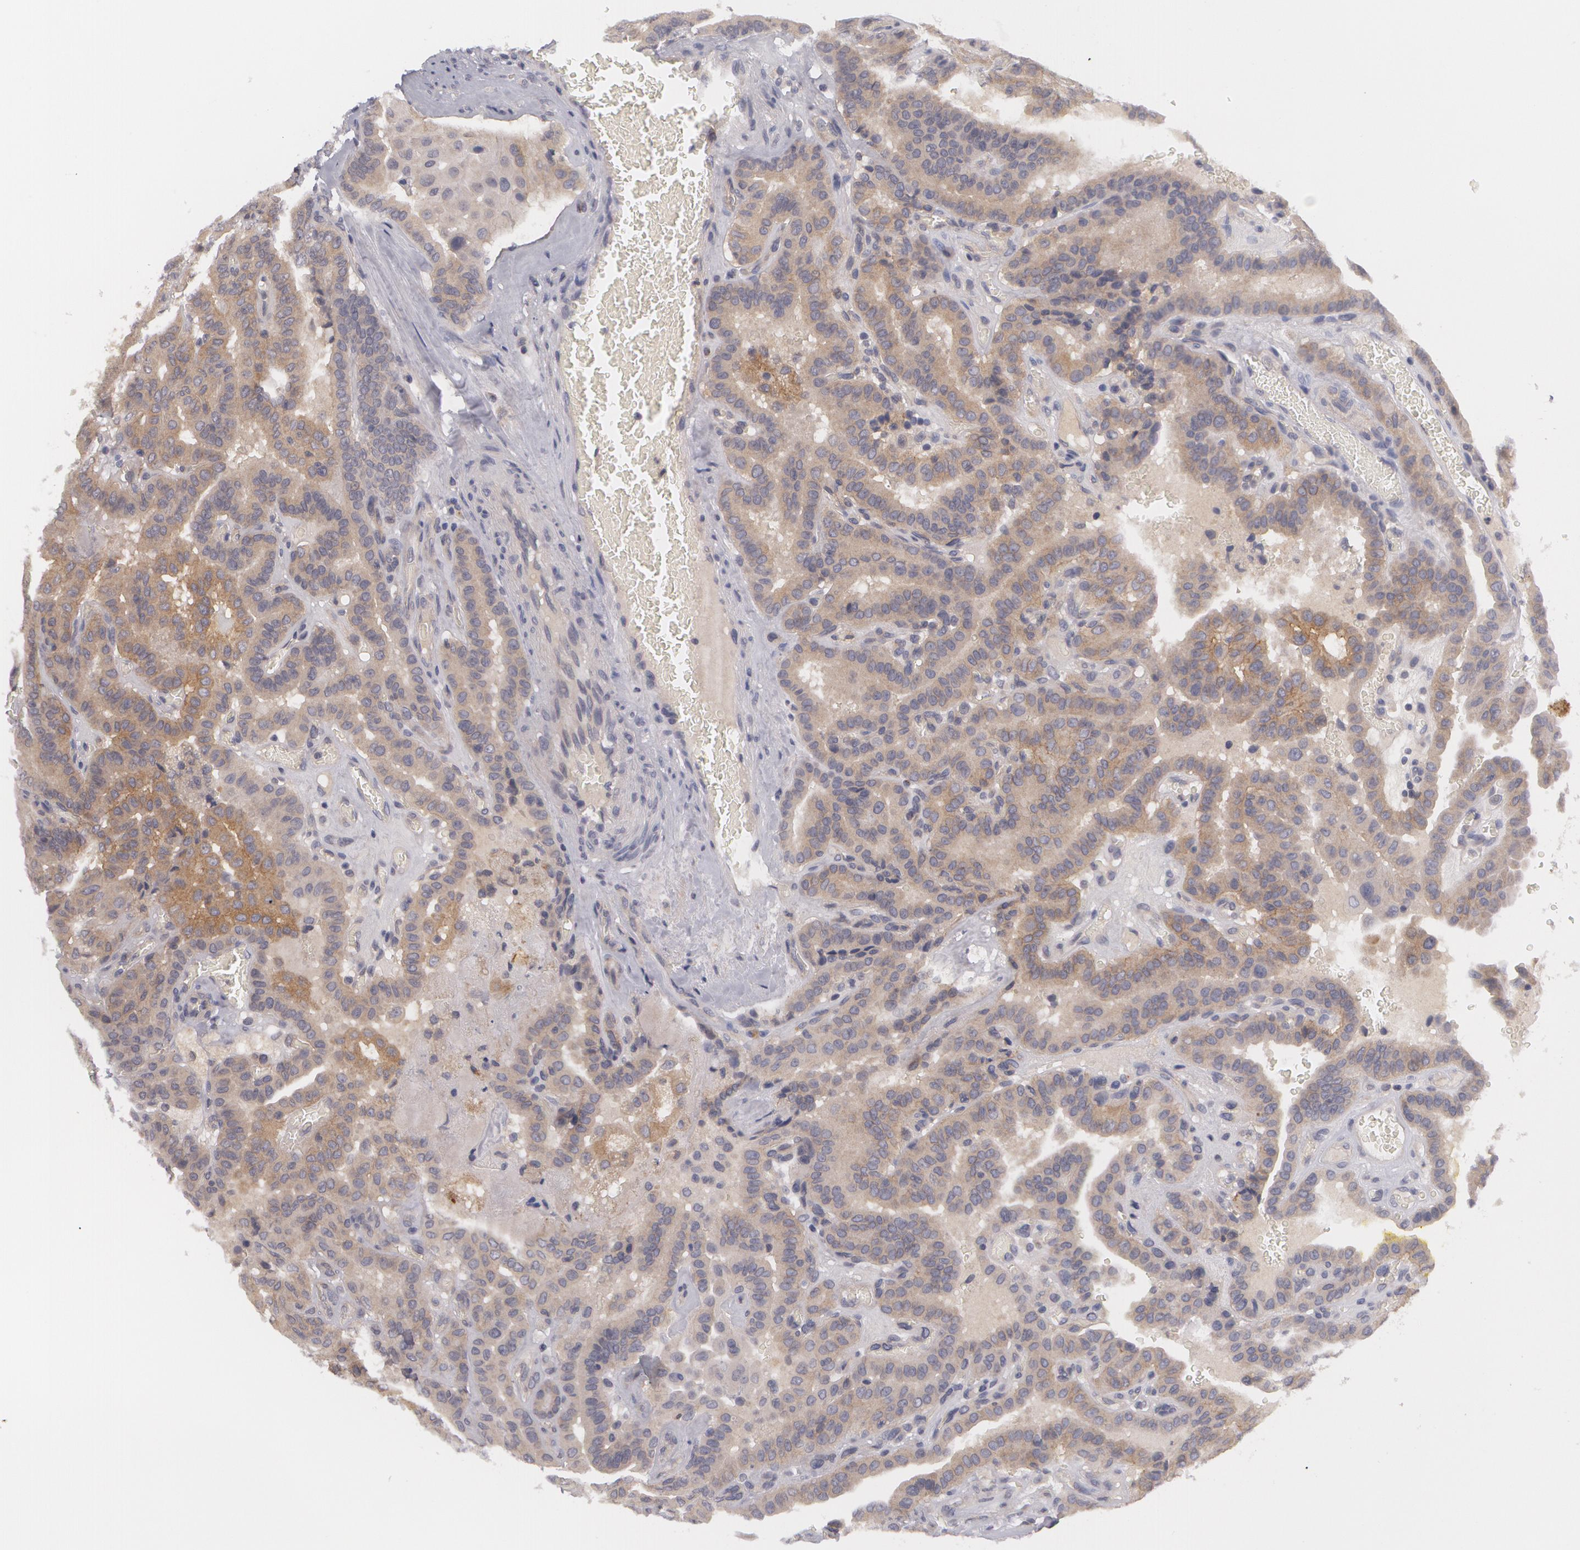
{"staining": {"intensity": "moderate", "quantity": ">75%", "location": "cytoplasmic/membranous"}, "tissue": "thyroid cancer", "cell_type": "Tumor cells", "image_type": "cancer", "snomed": [{"axis": "morphology", "description": "Papillary adenocarcinoma, NOS"}, {"axis": "topography", "description": "Thyroid gland"}], "caption": "Immunohistochemical staining of human thyroid cancer (papillary adenocarcinoma) displays medium levels of moderate cytoplasmic/membranous expression in approximately >75% of tumor cells.", "gene": "CASK", "patient": {"sex": "male", "age": 87}}